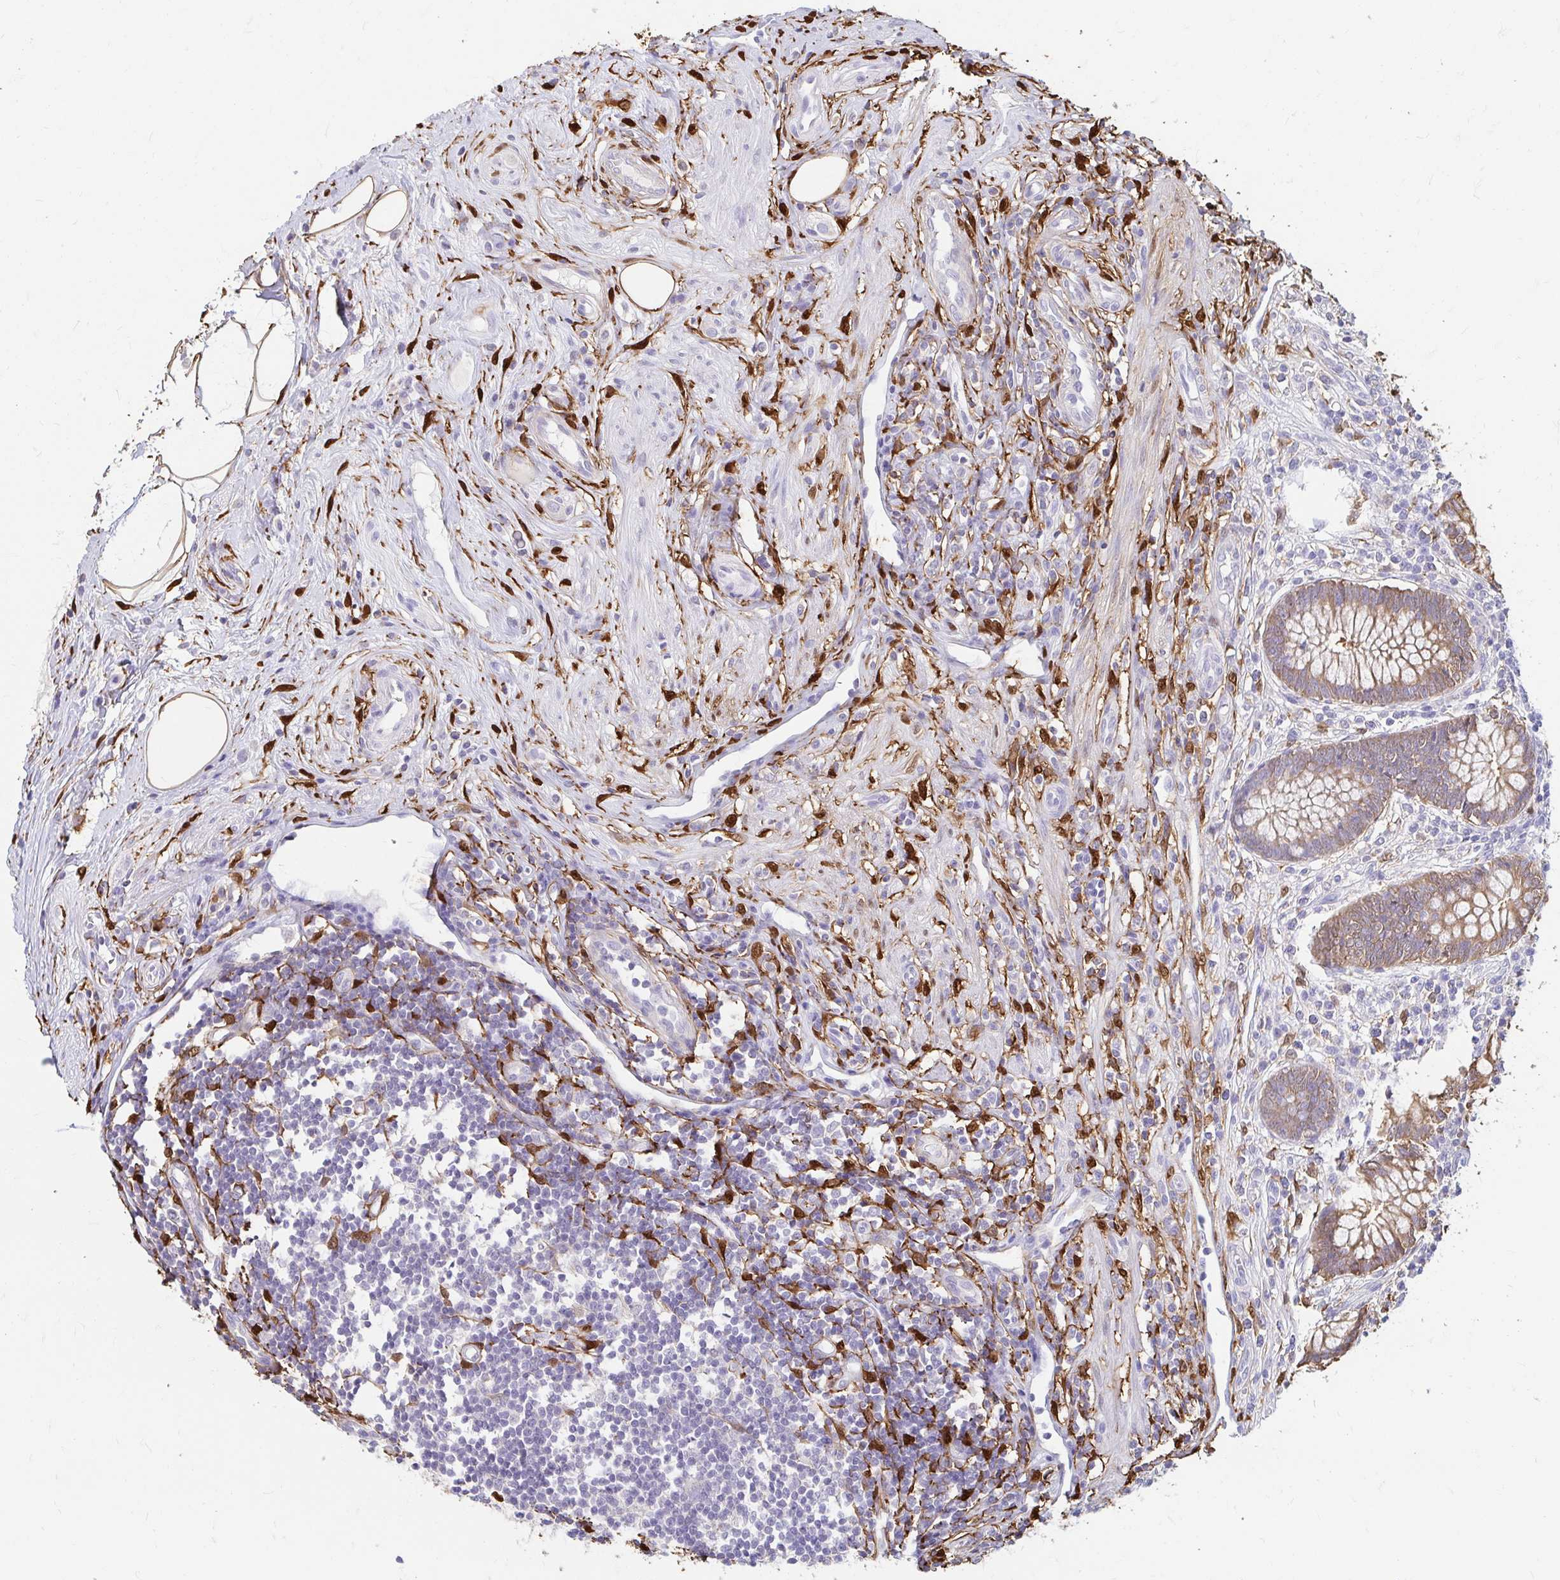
{"staining": {"intensity": "moderate", "quantity": ">75%", "location": "cytoplasmic/membranous"}, "tissue": "appendix", "cell_type": "Glandular cells", "image_type": "normal", "snomed": [{"axis": "morphology", "description": "Normal tissue, NOS"}, {"axis": "topography", "description": "Appendix"}], "caption": "Immunohistochemical staining of benign human appendix displays moderate cytoplasmic/membranous protein staining in approximately >75% of glandular cells.", "gene": "ADH1A", "patient": {"sex": "female", "age": 56}}